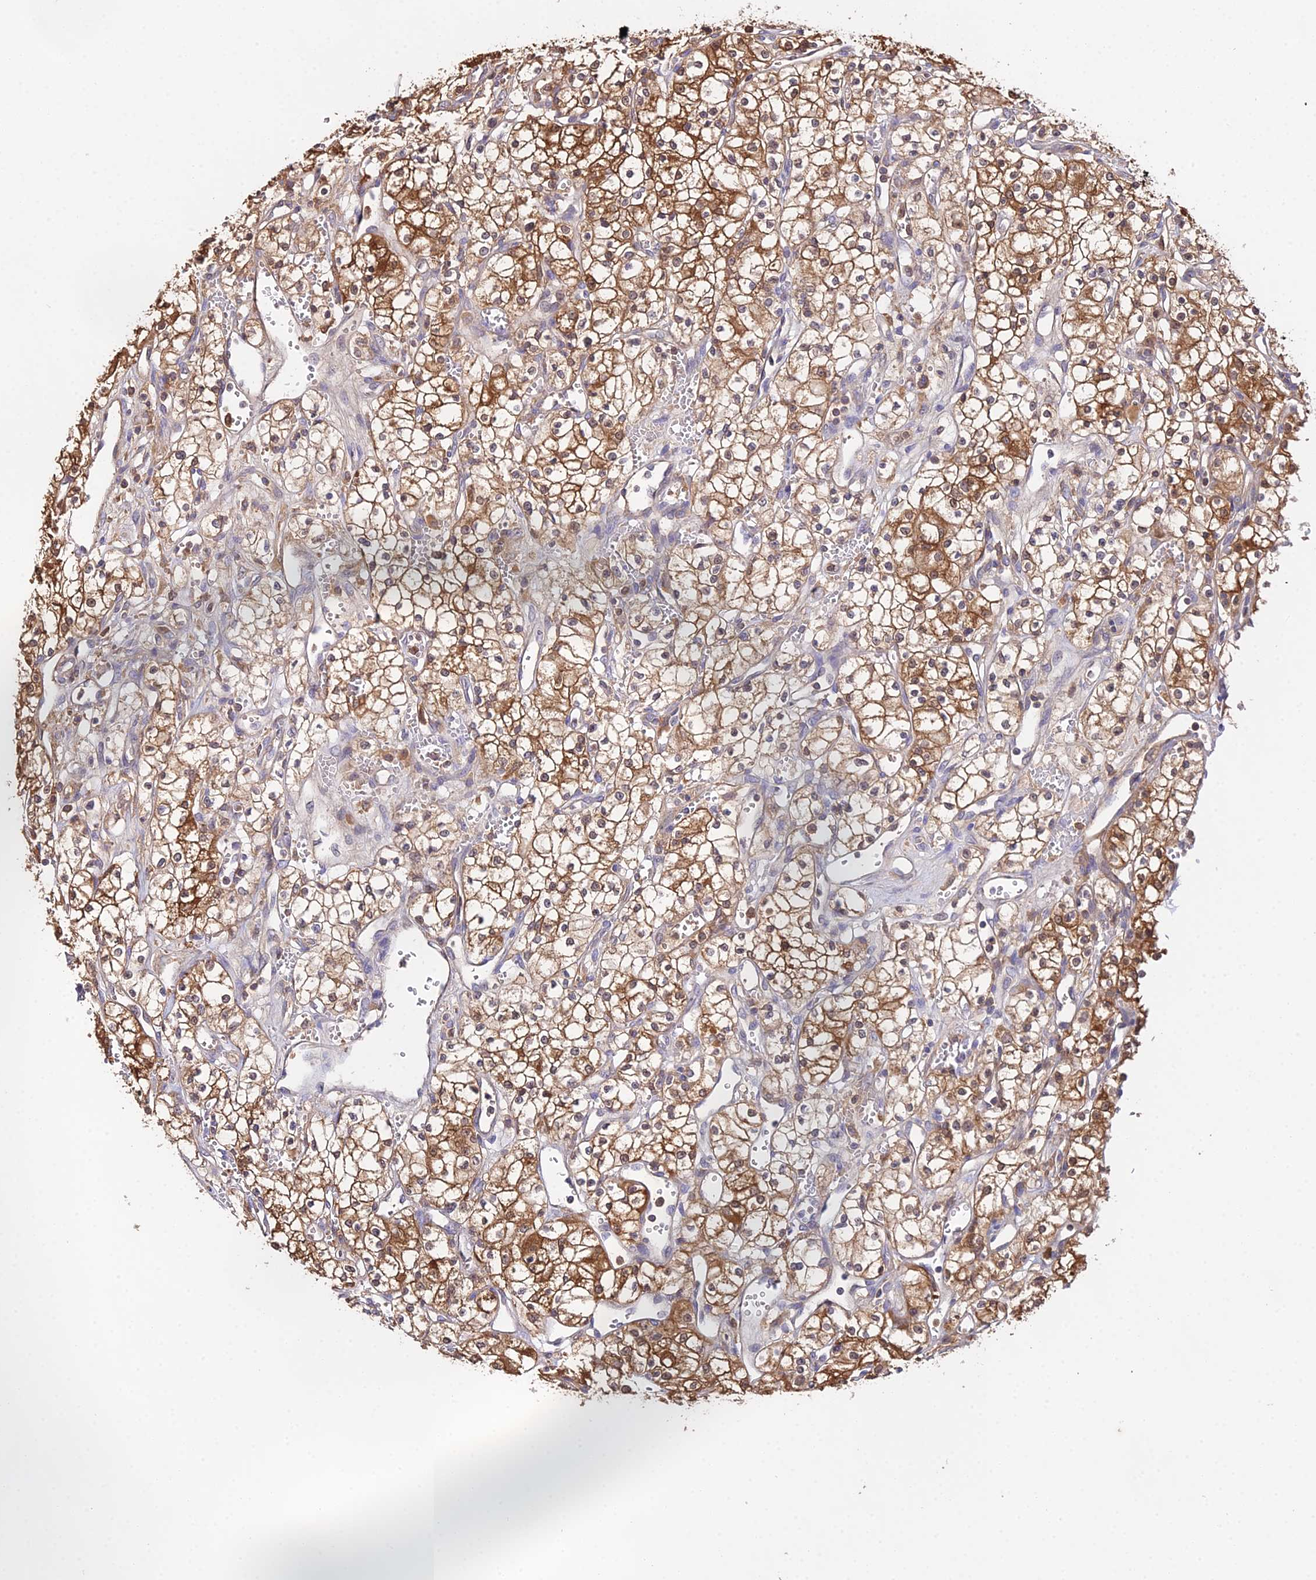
{"staining": {"intensity": "strong", "quantity": "25%-75%", "location": "cytoplasmic/membranous"}, "tissue": "renal cancer", "cell_type": "Tumor cells", "image_type": "cancer", "snomed": [{"axis": "morphology", "description": "Adenocarcinoma, NOS"}, {"axis": "topography", "description": "Kidney"}], "caption": "IHC image of neoplastic tissue: human renal cancer (adenocarcinoma) stained using immunohistochemistry (IHC) exhibits high levels of strong protein expression localized specifically in the cytoplasmic/membranous of tumor cells, appearing as a cytoplasmic/membranous brown color.", "gene": "FBP1", "patient": {"sex": "male", "age": 59}}